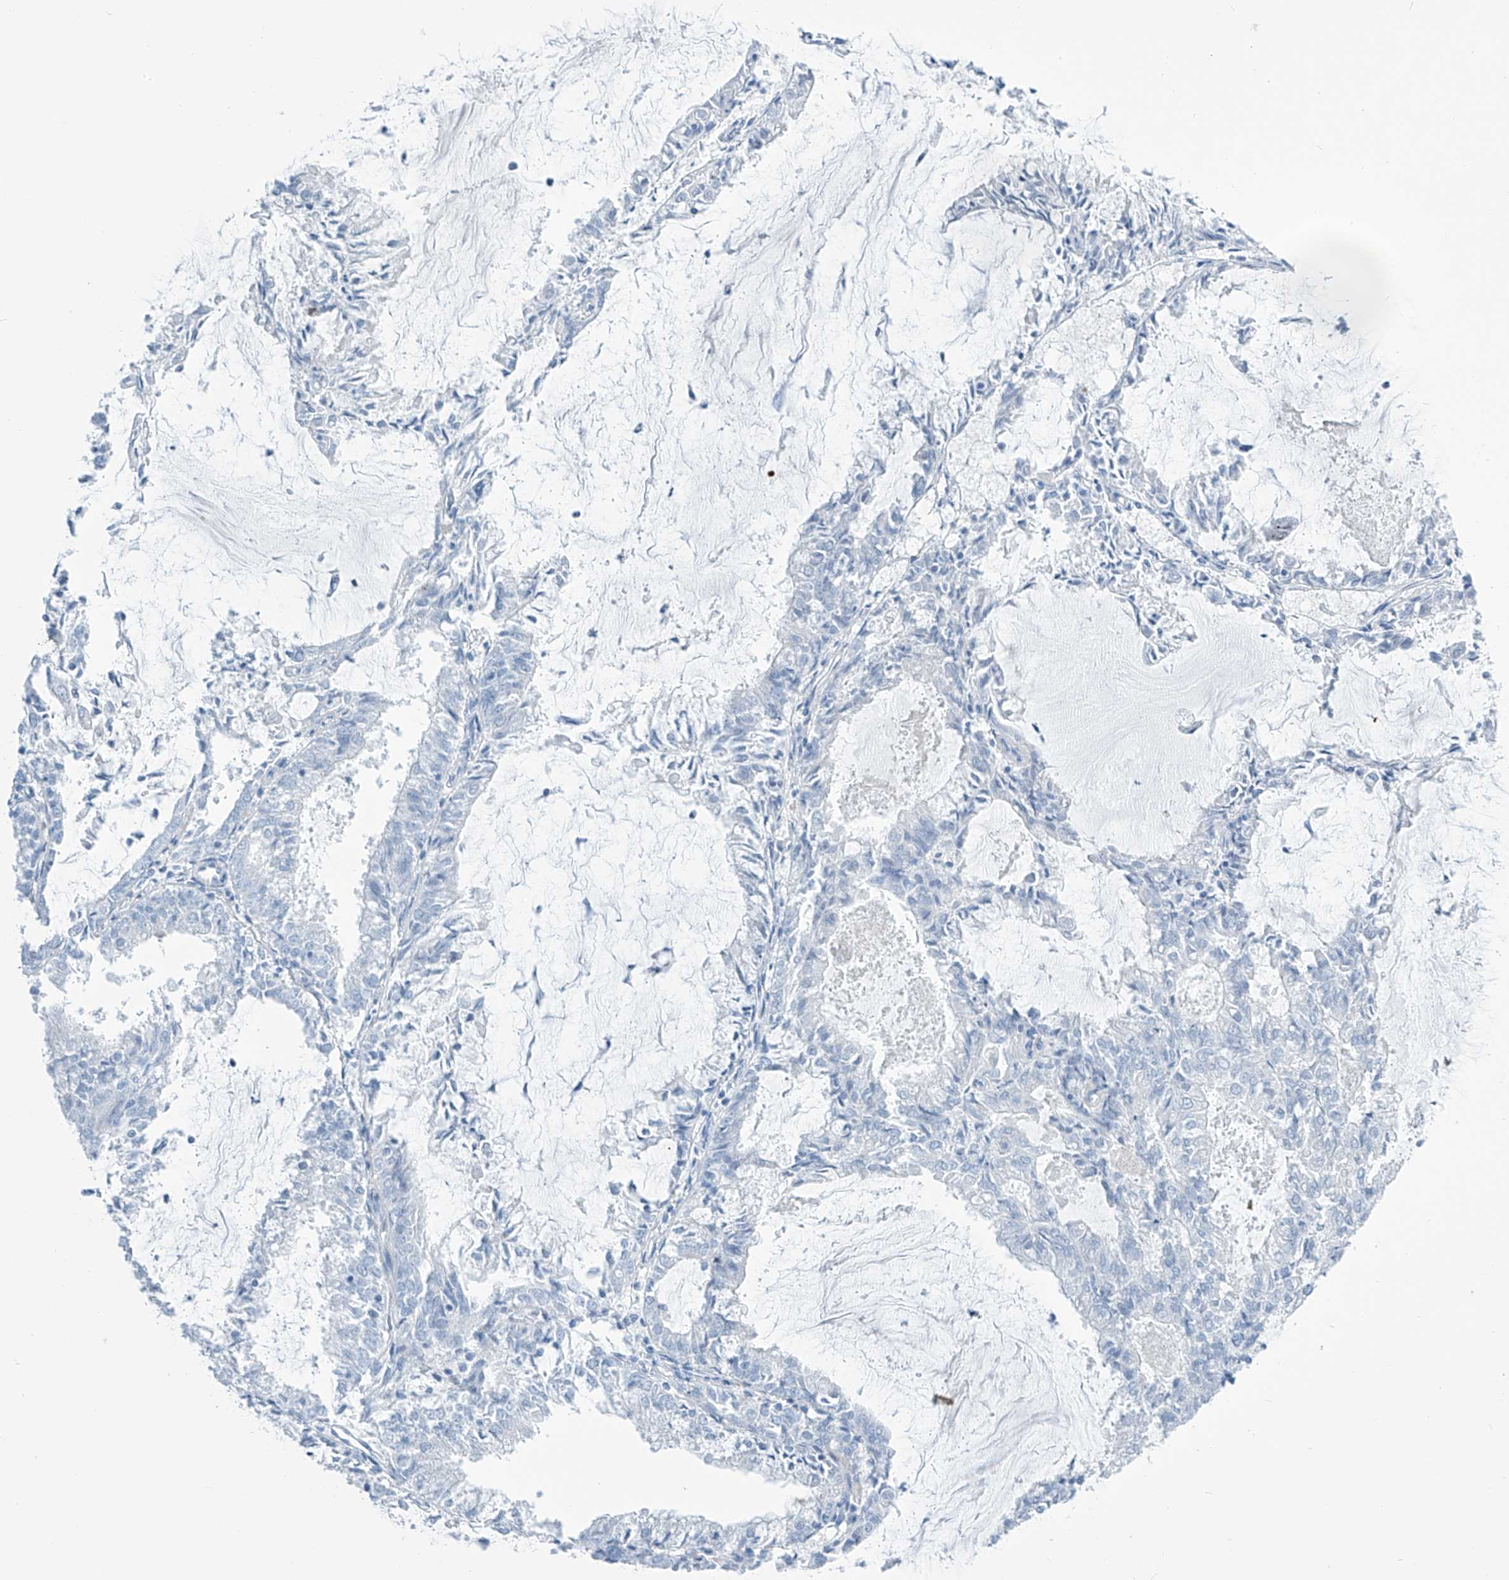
{"staining": {"intensity": "negative", "quantity": "none", "location": "none"}, "tissue": "endometrial cancer", "cell_type": "Tumor cells", "image_type": "cancer", "snomed": [{"axis": "morphology", "description": "Adenocarcinoma, NOS"}, {"axis": "topography", "description": "Endometrium"}], "caption": "The image reveals no significant staining in tumor cells of endometrial cancer (adenocarcinoma).", "gene": "SGO2", "patient": {"sex": "female", "age": 57}}